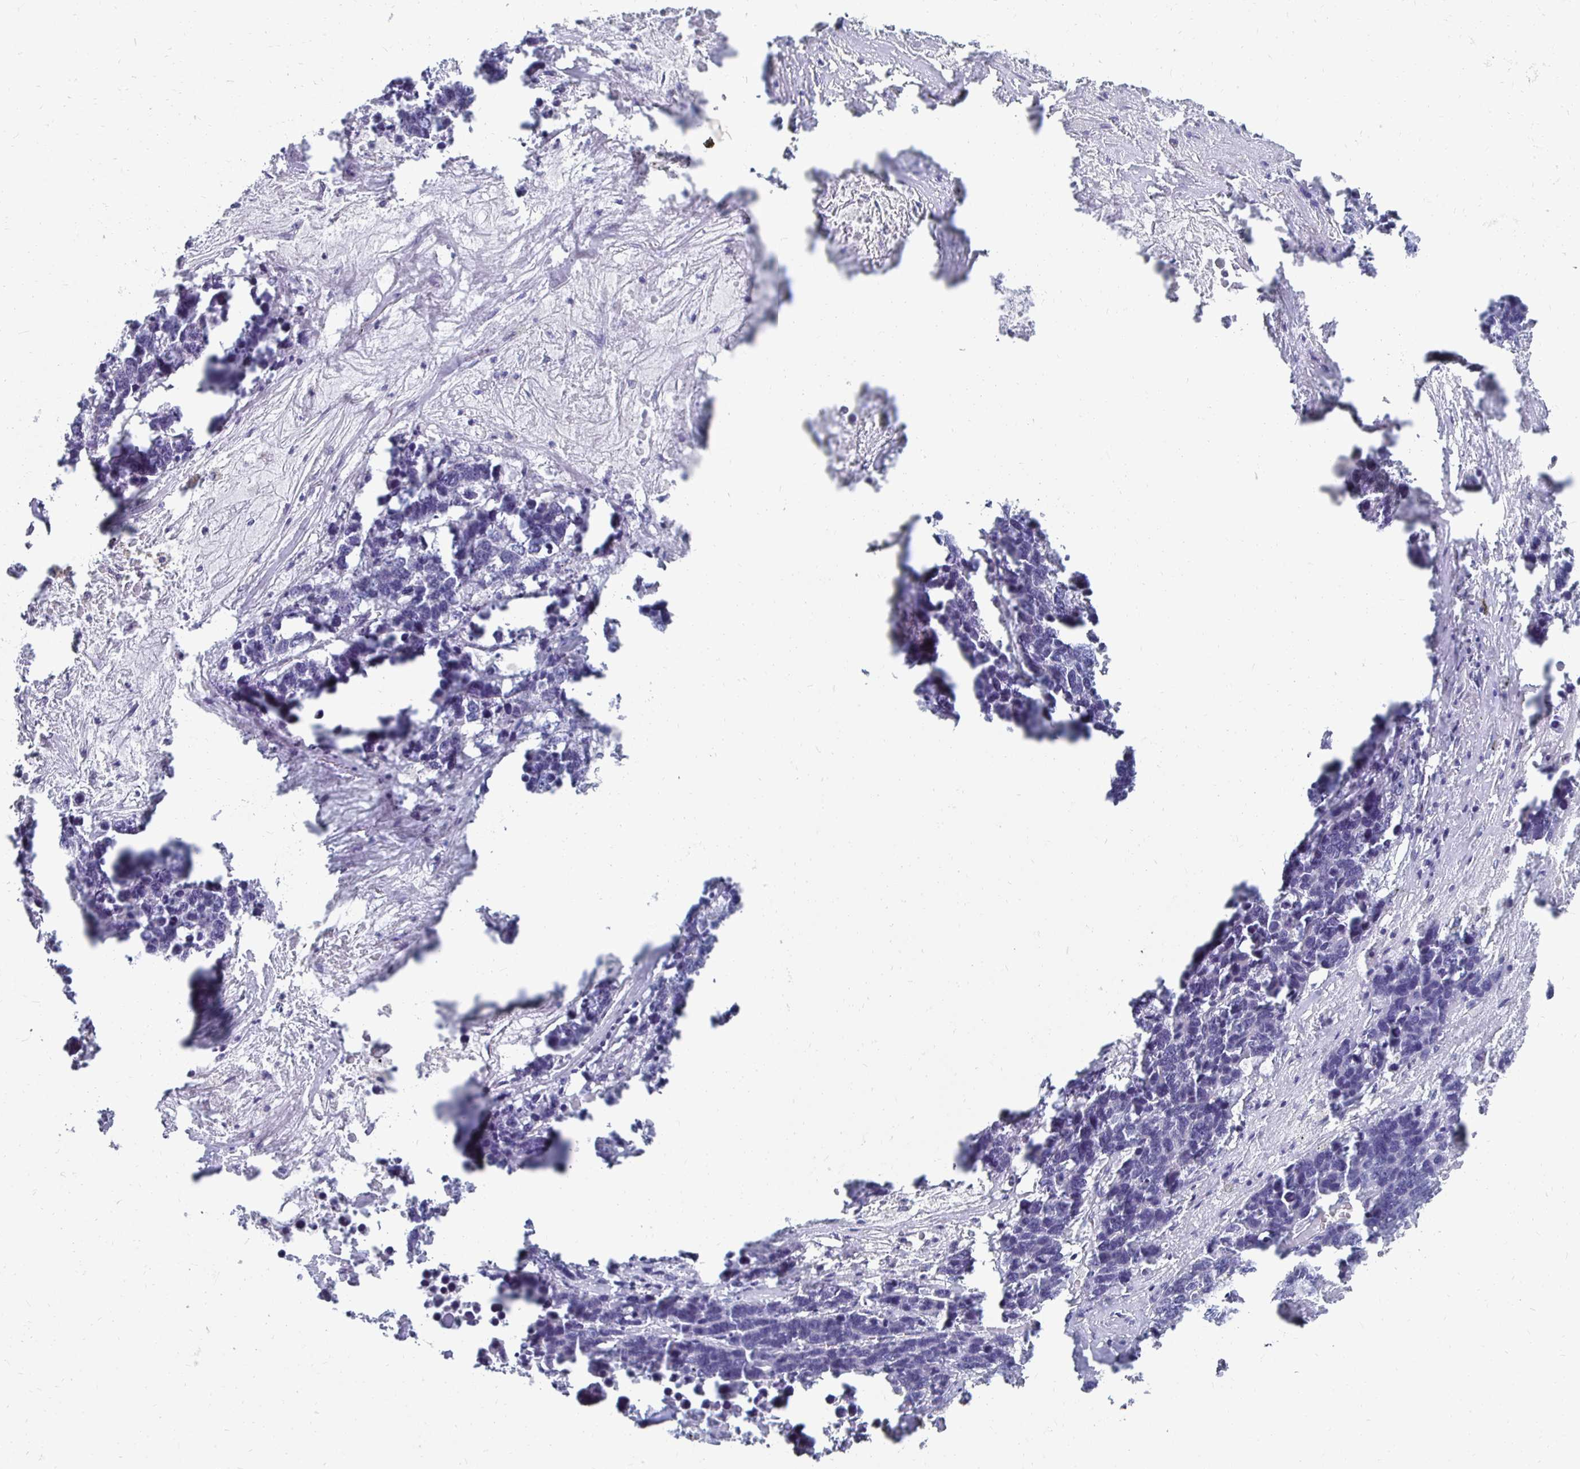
{"staining": {"intensity": "negative", "quantity": "none", "location": "none"}, "tissue": "lung cancer", "cell_type": "Tumor cells", "image_type": "cancer", "snomed": [{"axis": "morphology", "description": "Adenocarcinoma, NOS"}, {"axis": "topography", "description": "Lung"}], "caption": "Tumor cells show no significant protein staining in lung cancer.", "gene": "SYCP3", "patient": {"sex": "female", "age": 51}}